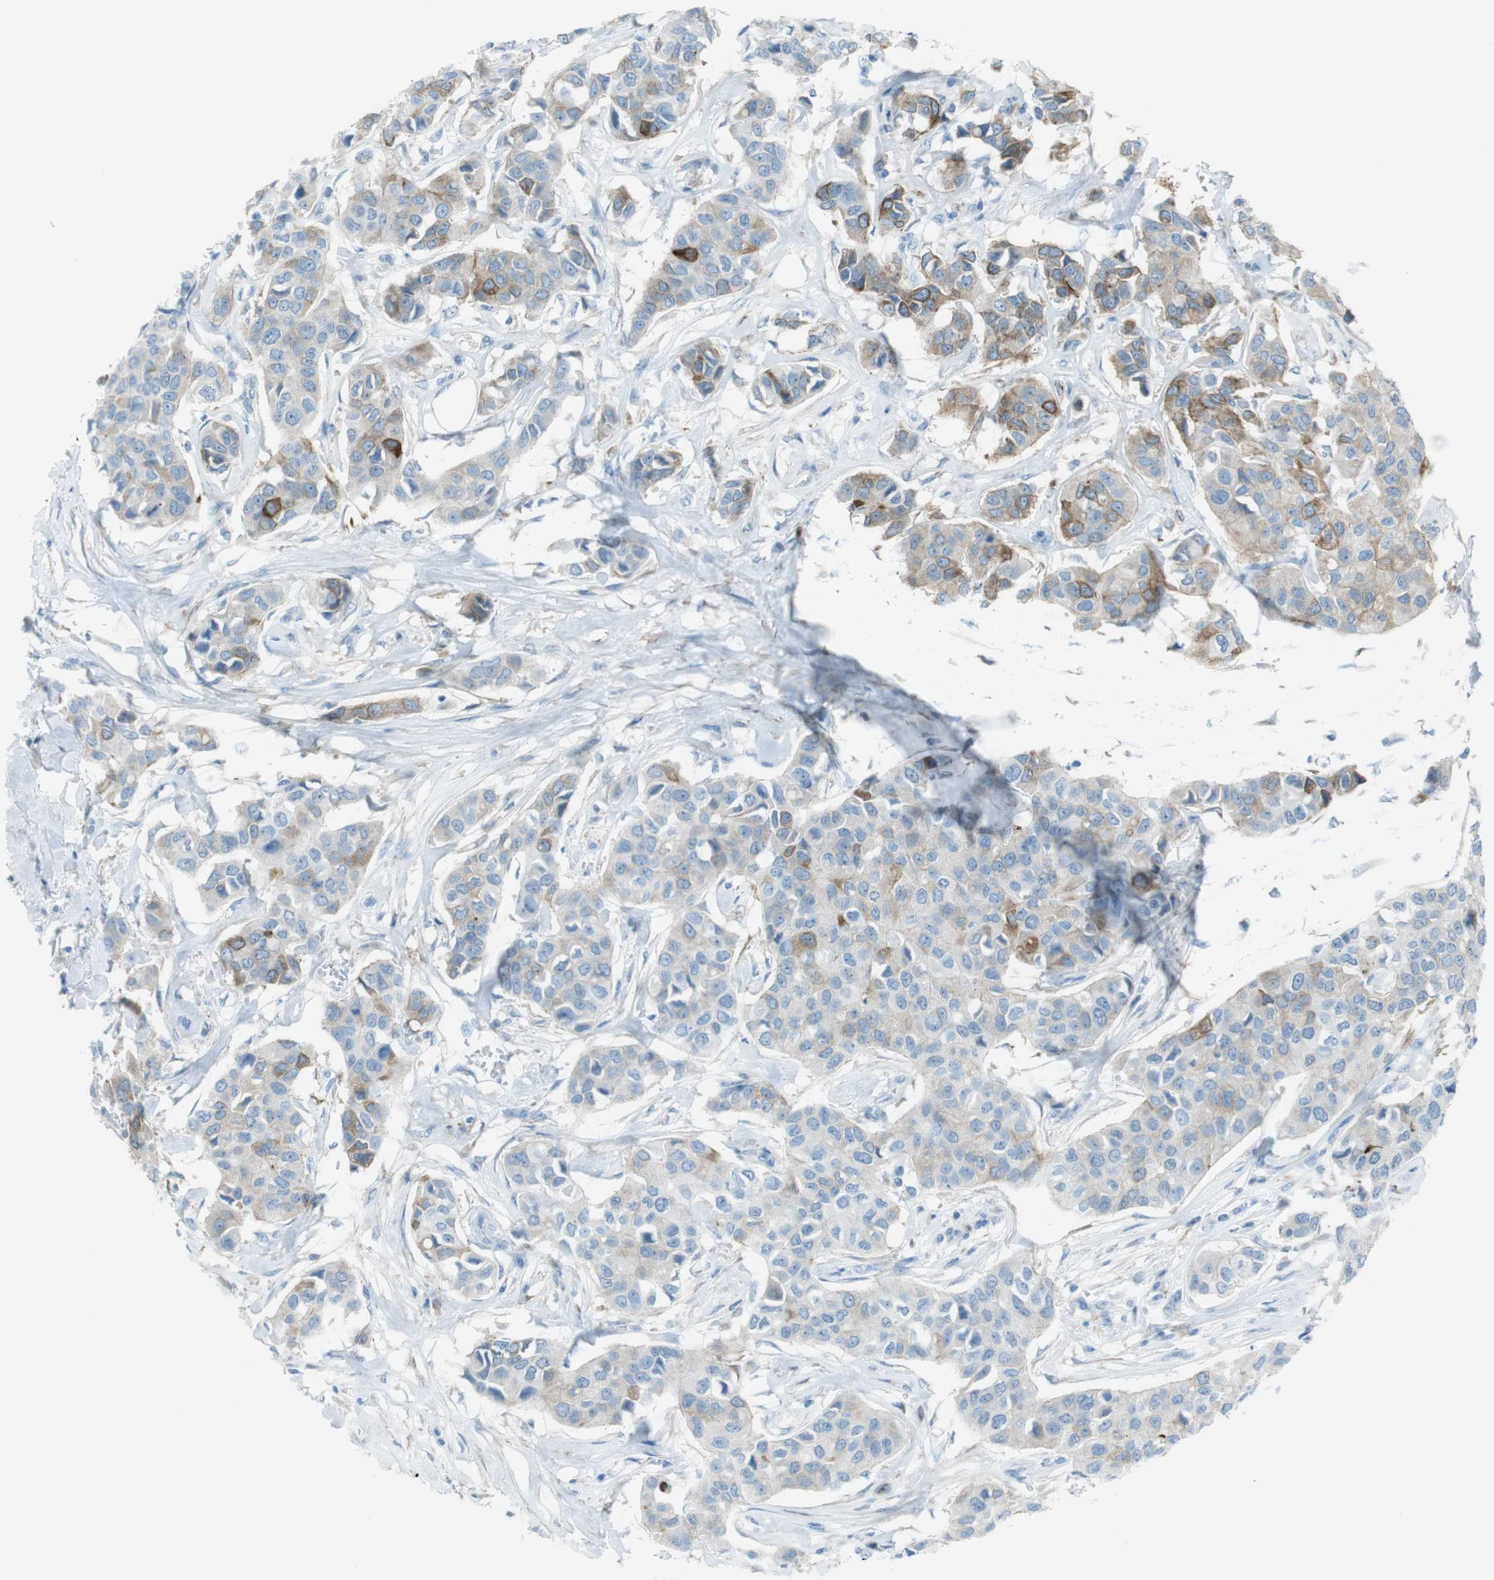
{"staining": {"intensity": "weak", "quantity": "25%-75%", "location": "cytoplasmic/membranous"}, "tissue": "breast cancer", "cell_type": "Tumor cells", "image_type": "cancer", "snomed": [{"axis": "morphology", "description": "Duct carcinoma"}, {"axis": "topography", "description": "Breast"}], "caption": "DAB (3,3'-diaminobenzidine) immunohistochemical staining of breast invasive ductal carcinoma exhibits weak cytoplasmic/membranous protein positivity in approximately 25%-75% of tumor cells. (DAB (3,3'-diaminobenzidine) IHC, brown staining for protein, blue staining for nuclei).", "gene": "TUBB2A", "patient": {"sex": "female", "age": 80}}